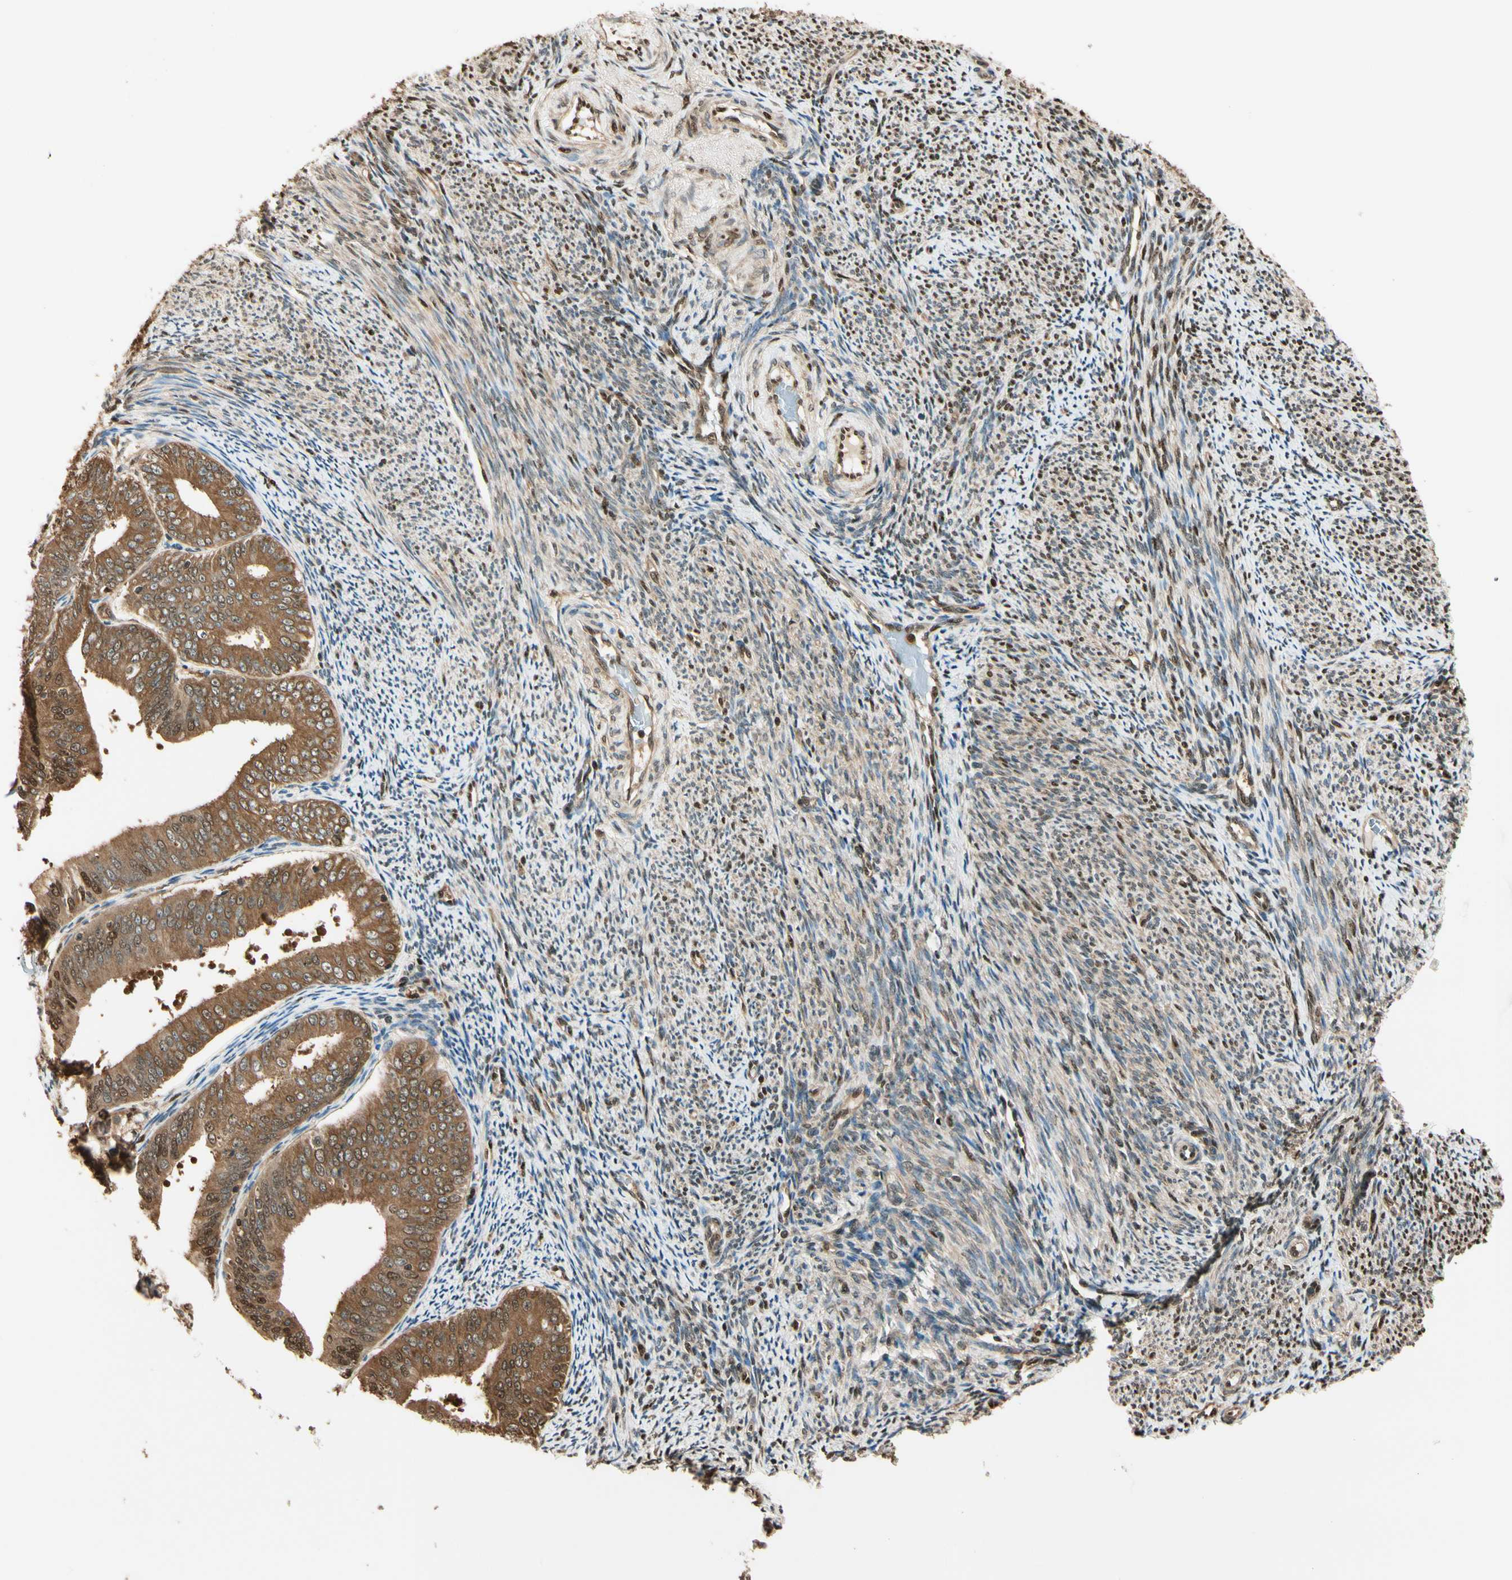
{"staining": {"intensity": "moderate", "quantity": ">75%", "location": "cytoplasmic/membranous,nuclear"}, "tissue": "endometrial cancer", "cell_type": "Tumor cells", "image_type": "cancer", "snomed": [{"axis": "morphology", "description": "Adenocarcinoma, NOS"}, {"axis": "topography", "description": "Endometrium"}], "caption": "This histopathology image reveals IHC staining of endometrial adenocarcinoma, with medium moderate cytoplasmic/membranous and nuclear expression in approximately >75% of tumor cells.", "gene": "PNCK", "patient": {"sex": "female", "age": 63}}